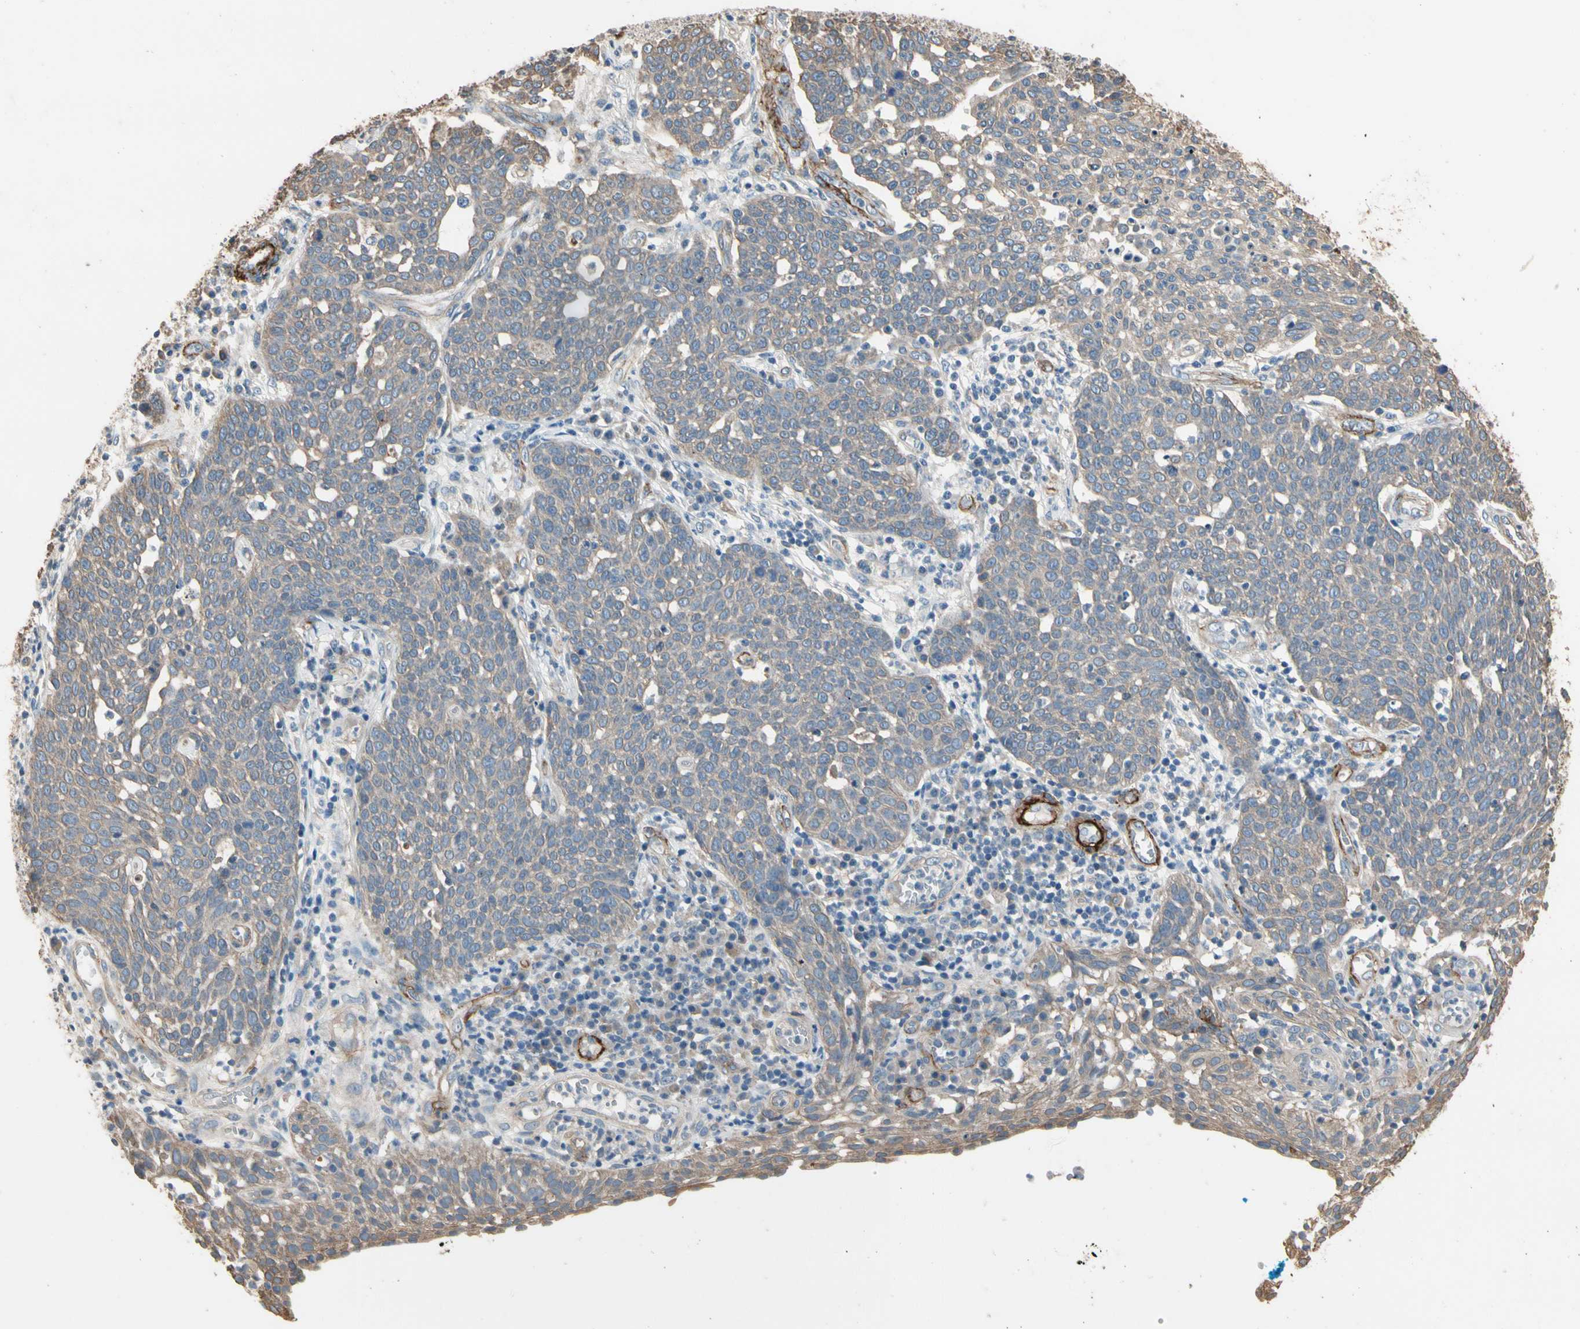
{"staining": {"intensity": "weak", "quantity": ">75%", "location": "cytoplasmic/membranous"}, "tissue": "cervical cancer", "cell_type": "Tumor cells", "image_type": "cancer", "snomed": [{"axis": "morphology", "description": "Squamous cell carcinoma, NOS"}, {"axis": "topography", "description": "Cervix"}], "caption": "Protein staining shows weak cytoplasmic/membranous staining in about >75% of tumor cells in cervical cancer. (DAB (3,3'-diaminobenzidine) IHC, brown staining for protein, blue staining for nuclei).", "gene": "SUSD2", "patient": {"sex": "female", "age": 34}}